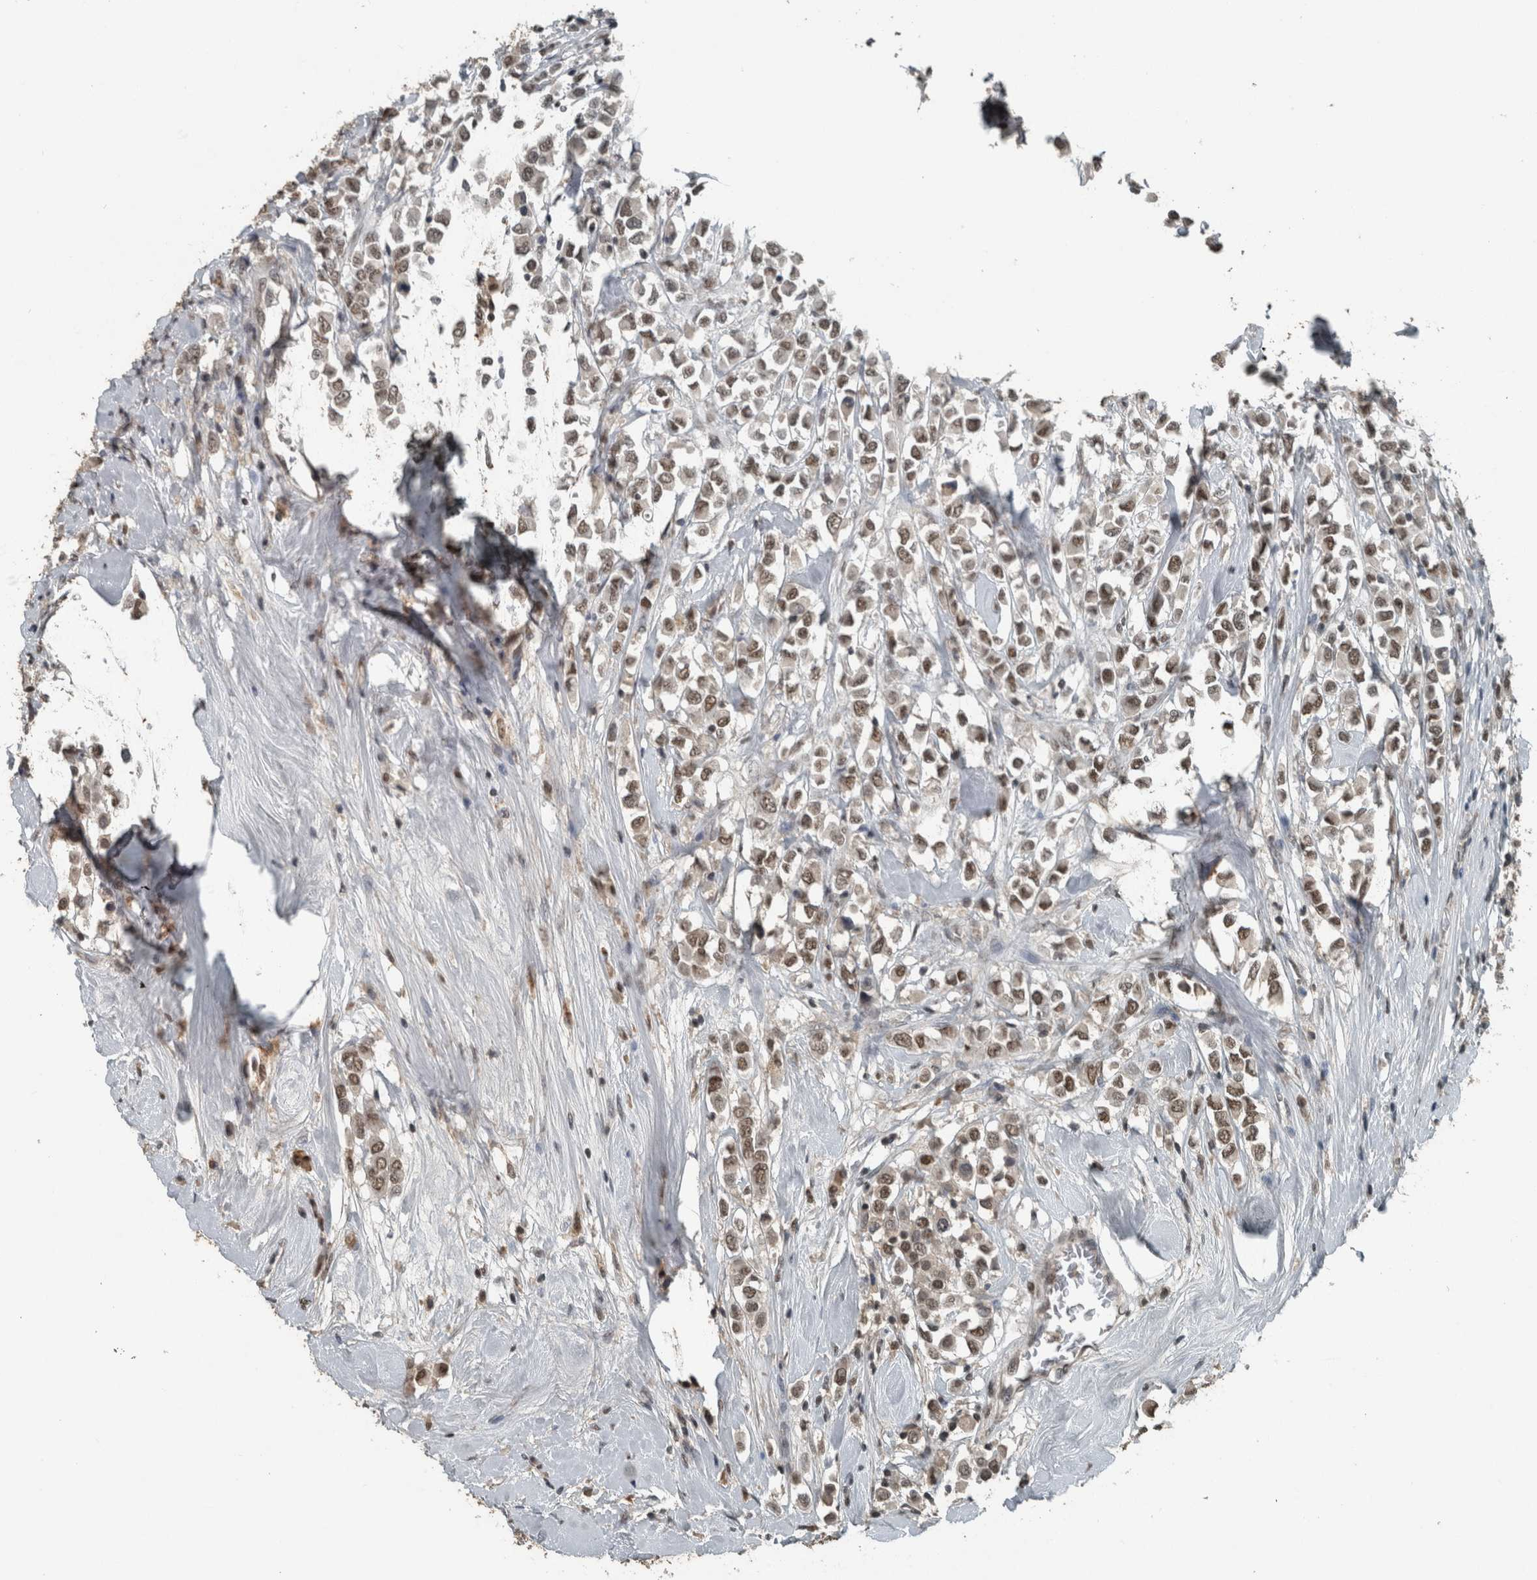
{"staining": {"intensity": "moderate", "quantity": ">75%", "location": "nuclear"}, "tissue": "breast cancer", "cell_type": "Tumor cells", "image_type": "cancer", "snomed": [{"axis": "morphology", "description": "Duct carcinoma"}, {"axis": "topography", "description": "Breast"}], "caption": "A high-resolution micrograph shows immunohistochemistry (IHC) staining of breast cancer, which shows moderate nuclear positivity in approximately >75% of tumor cells. (IHC, brightfield microscopy, high magnification).", "gene": "ZNF24", "patient": {"sex": "female", "age": 61}}